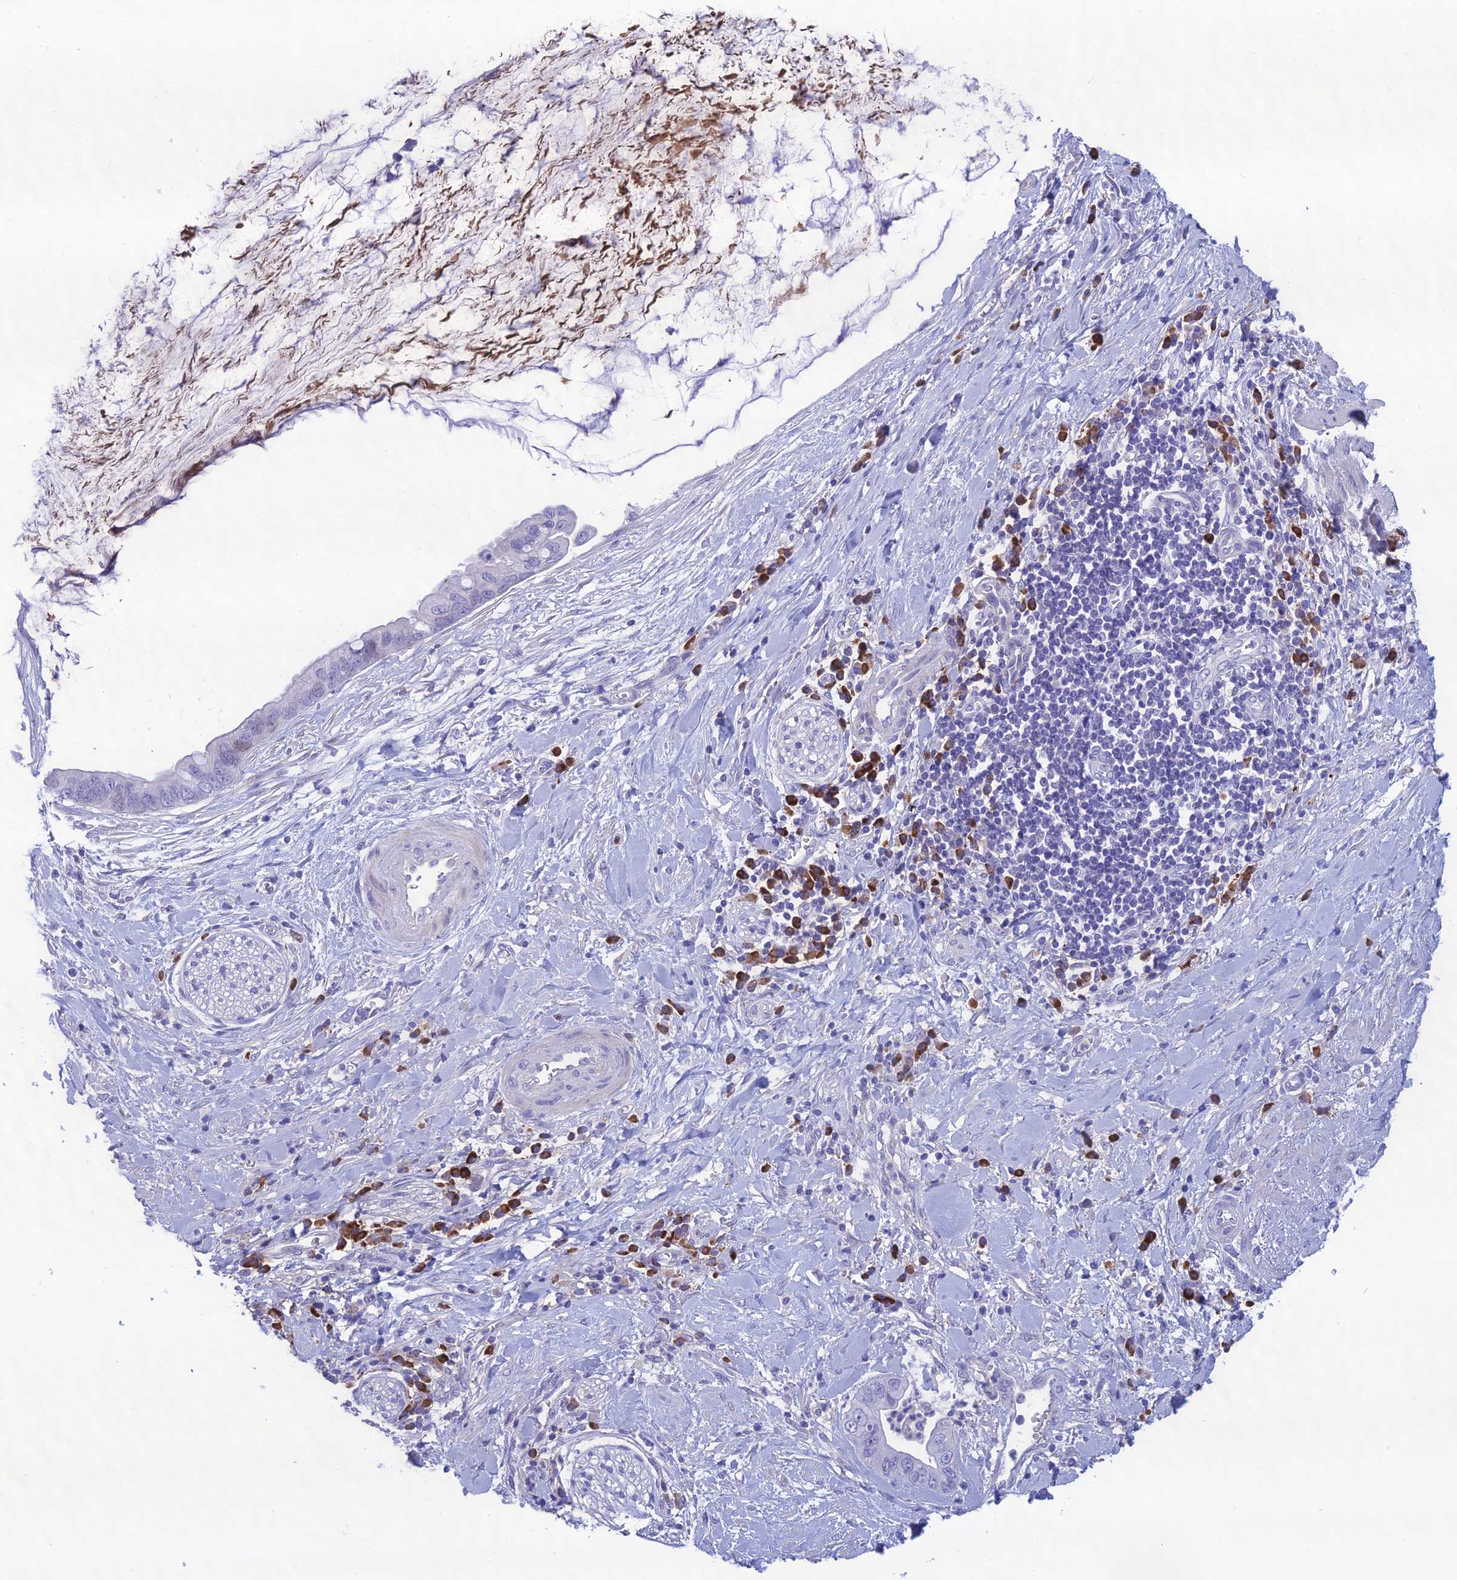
{"staining": {"intensity": "negative", "quantity": "none", "location": "none"}, "tissue": "pancreatic cancer", "cell_type": "Tumor cells", "image_type": "cancer", "snomed": [{"axis": "morphology", "description": "Adenocarcinoma, NOS"}, {"axis": "topography", "description": "Pancreas"}], "caption": "High magnification brightfield microscopy of pancreatic cancer (adenocarcinoma) stained with DAB (brown) and counterstained with hematoxylin (blue): tumor cells show no significant positivity. The staining was performed using DAB to visualize the protein expression in brown, while the nuclei were stained in blue with hematoxylin (Magnification: 20x).", "gene": "CRB2", "patient": {"sex": "male", "age": 75}}